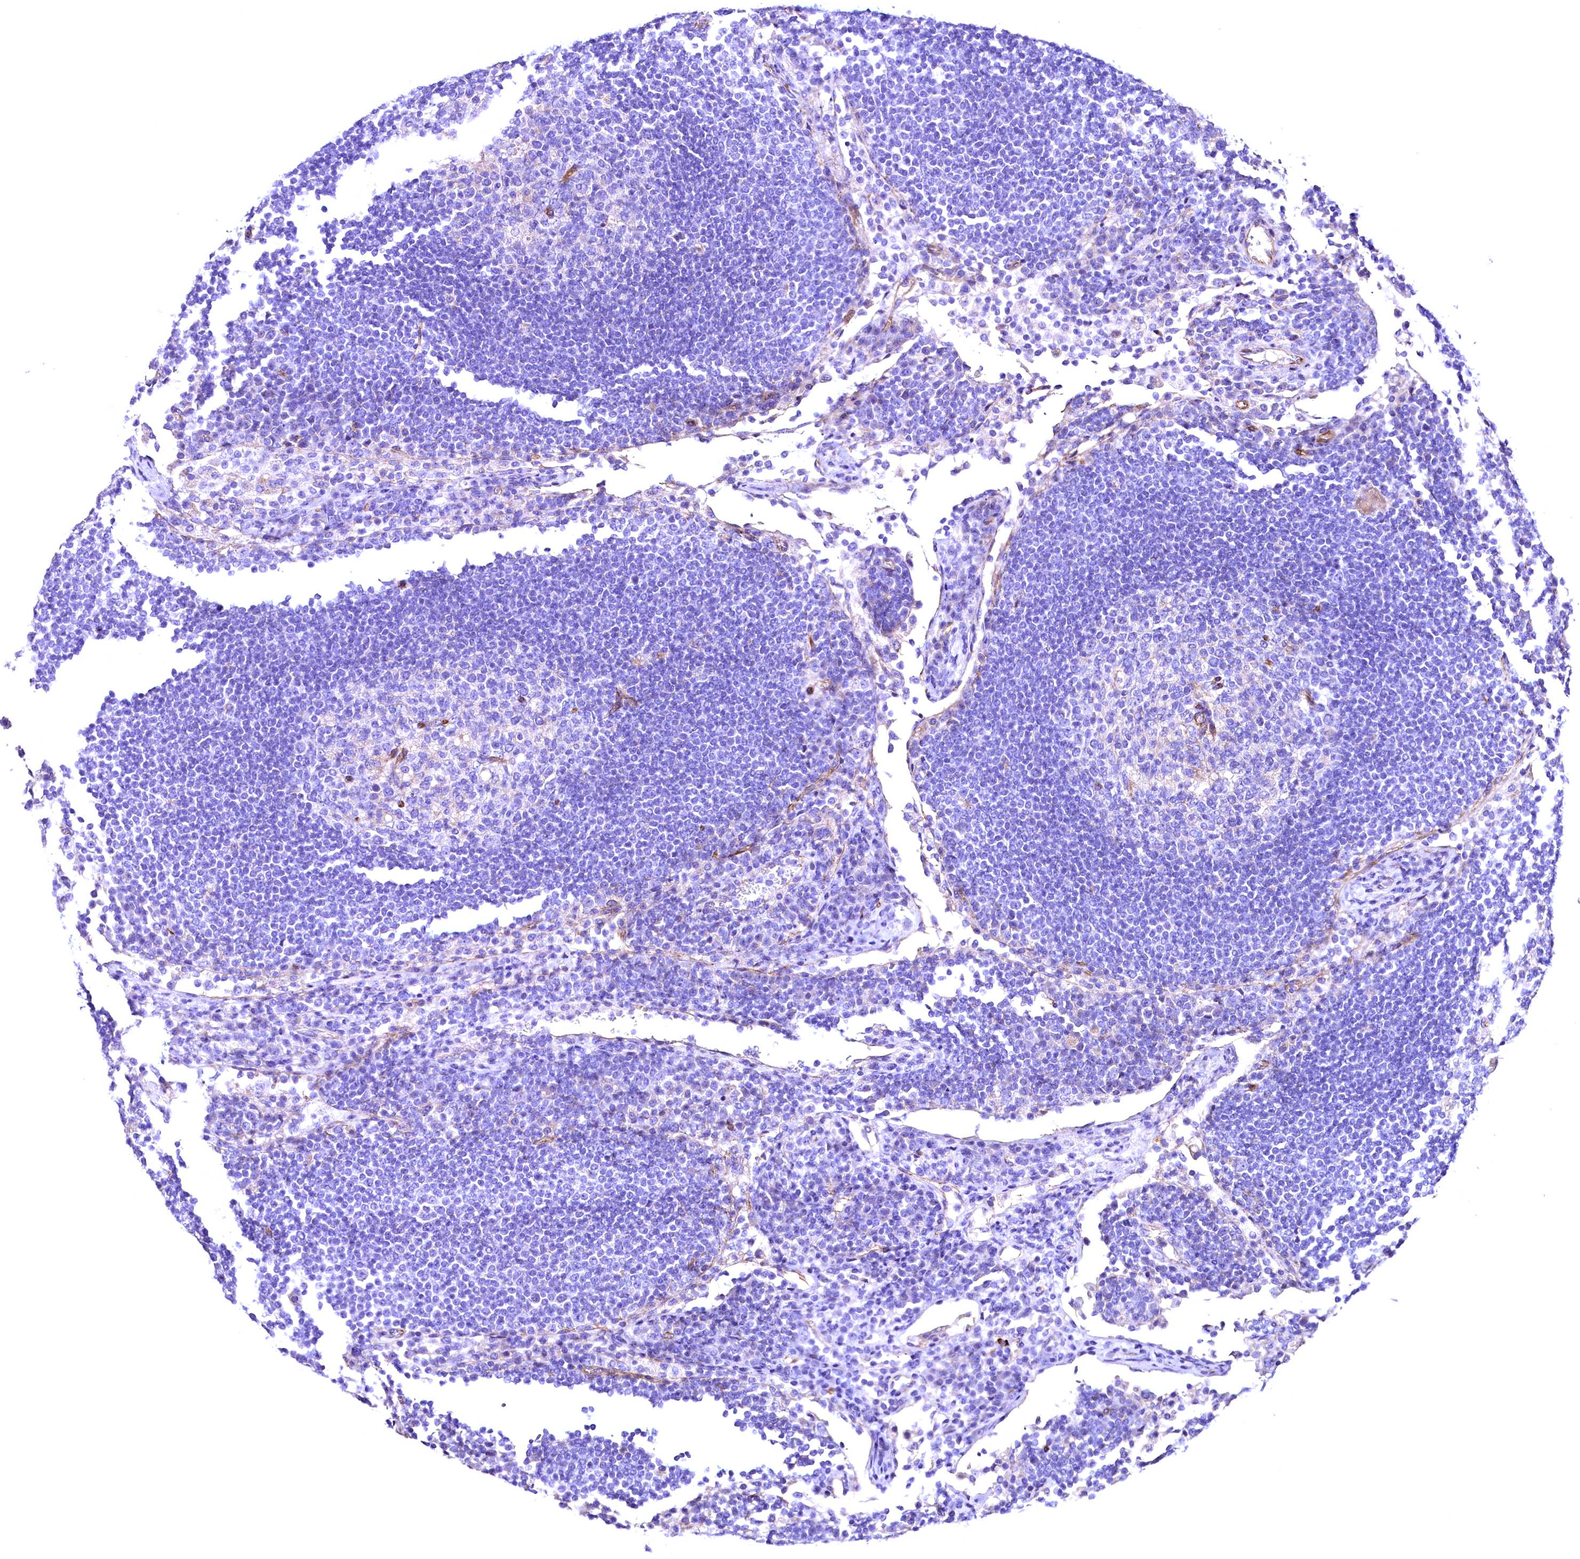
{"staining": {"intensity": "negative", "quantity": "none", "location": "none"}, "tissue": "lymph node", "cell_type": "Germinal center cells", "image_type": "normal", "snomed": [{"axis": "morphology", "description": "Normal tissue, NOS"}, {"axis": "topography", "description": "Lymph node"}], "caption": "Immunohistochemistry histopathology image of benign lymph node: lymph node stained with DAB shows no significant protein expression in germinal center cells.", "gene": "SLF1", "patient": {"sex": "female", "age": 53}}